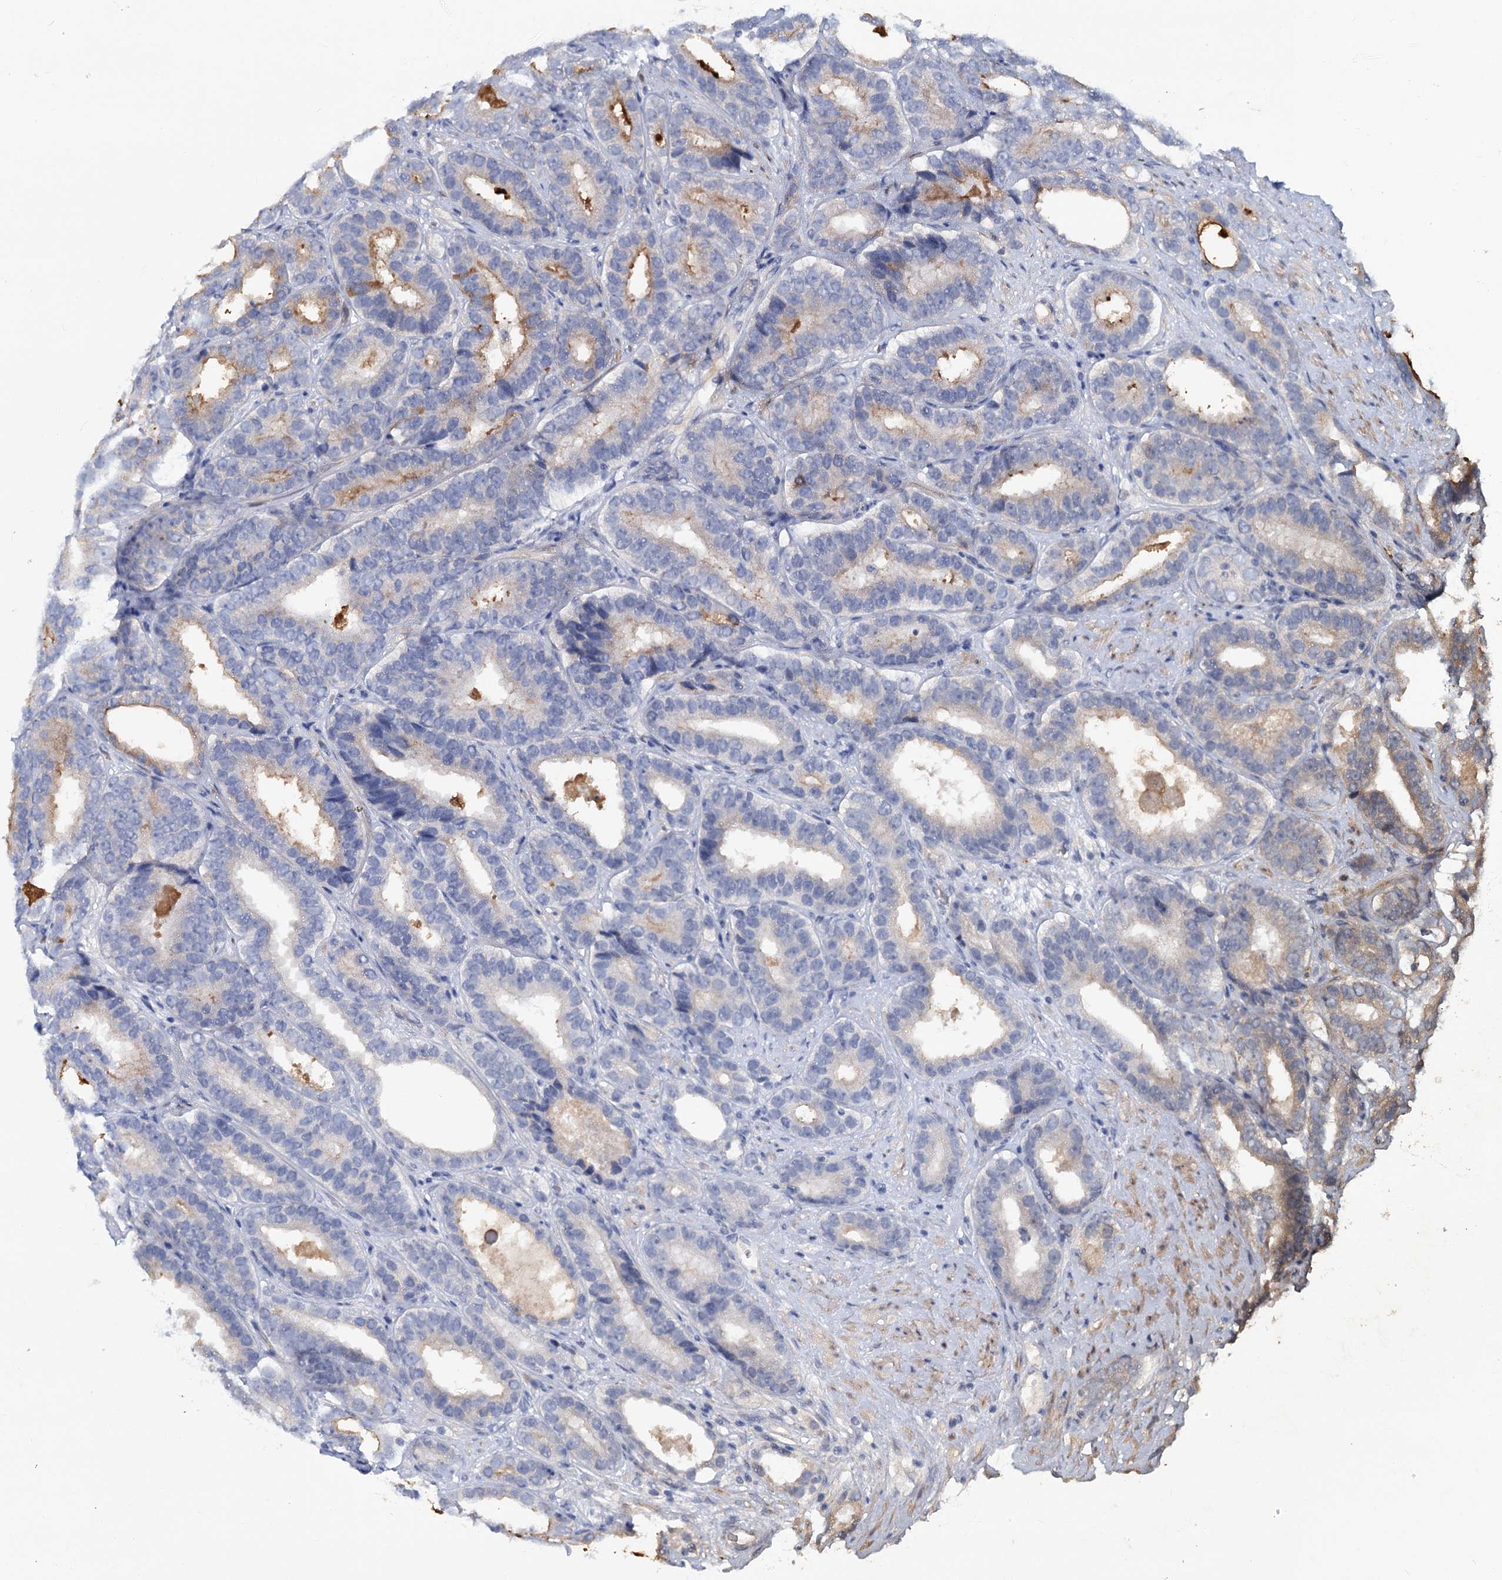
{"staining": {"intensity": "moderate", "quantity": "<25%", "location": "cytoplasmic/membranous"}, "tissue": "prostate cancer", "cell_type": "Tumor cells", "image_type": "cancer", "snomed": [{"axis": "morphology", "description": "Adenocarcinoma, High grade"}, {"axis": "topography", "description": "Prostate"}], "caption": "Protein expression analysis of prostate cancer reveals moderate cytoplasmic/membranous expression in approximately <25% of tumor cells. The staining was performed using DAB (3,3'-diaminobenzidine) to visualize the protein expression in brown, while the nuclei were stained in blue with hematoxylin (Magnification: 20x).", "gene": "CIB4", "patient": {"sex": "male", "age": 56}}